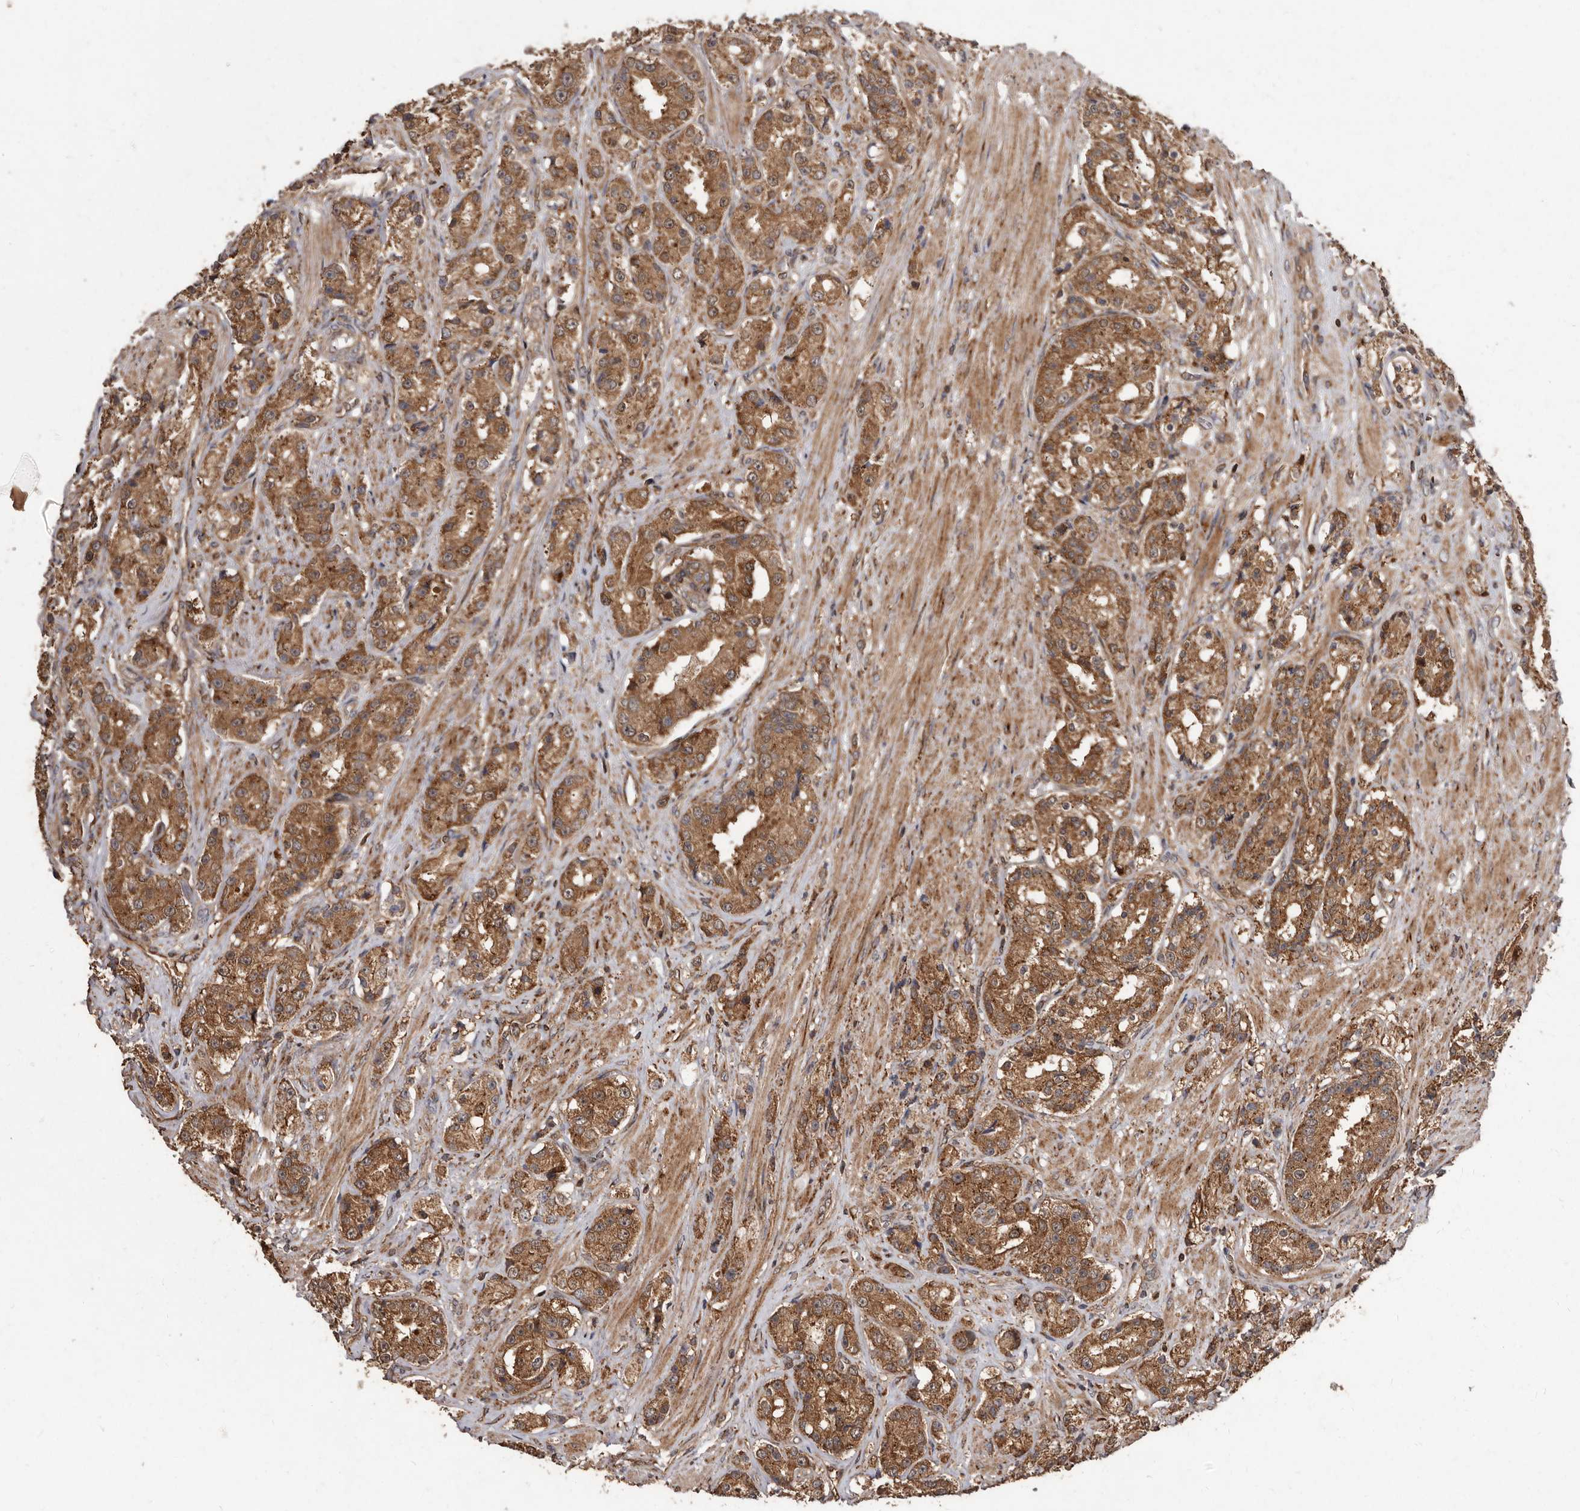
{"staining": {"intensity": "moderate", "quantity": ">75%", "location": "cytoplasmic/membranous"}, "tissue": "prostate cancer", "cell_type": "Tumor cells", "image_type": "cancer", "snomed": [{"axis": "morphology", "description": "Adenocarcinoma, High grade"}, {"axis": "topography", "description": "Prostate"}], "caption": "Protein expression analysis of prostate adenocarcinoma (high-grade) demonstrates moderate cytoplasmic/membranous positivity in approximately >75% of tumor cells.", "gene": "FLAD1", "patient": {"sex": "male", "age": 60}}